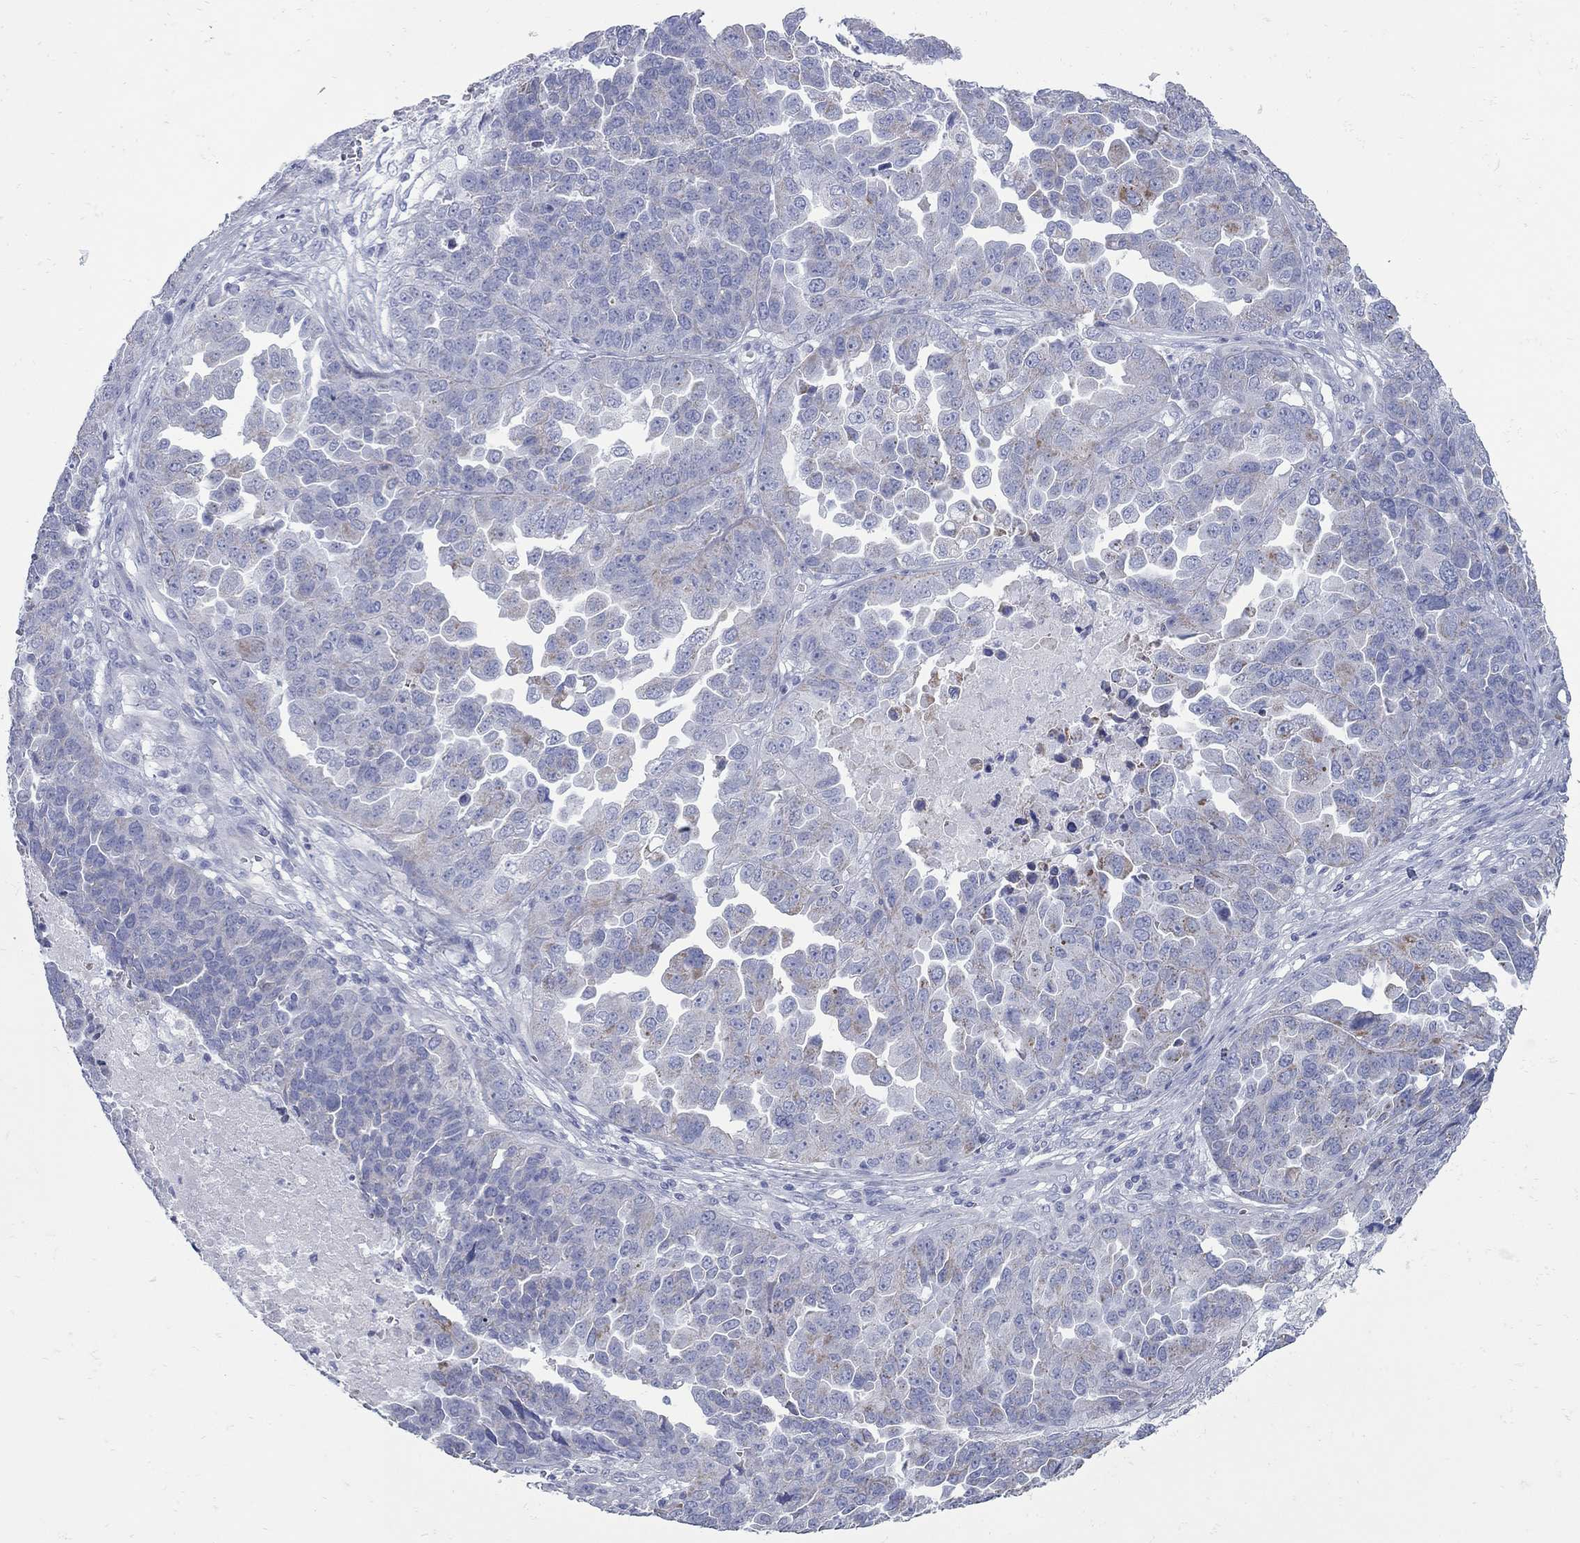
{"staining": {"intensity": "negative", "quantity": "none", "location": "none"}, "tissue": "ovarian cancer", "cell_type": "Tumor cells", "image_type": "cancer", "snomed": [{"axis": "morphology", "description": "Cystadenocarcinoma, serous, NOS"}, {"axis": "topography", "description": "Ovary"}], "caption": "Immunohistochemistry (IHC) histopathology image of neoplastic tissue: ovarian cancer (serous cystadenocarcinoma) stained with DAB displays no significant protein expression in tumor cells. (Stains: DAB immunohistochemistry (IHC) with hematoxylin counter stain, Microscopy: brightfield microscopy at high magnification).", "gene": "PDZD3", "patient": {"sex": "female", "age": 87}}